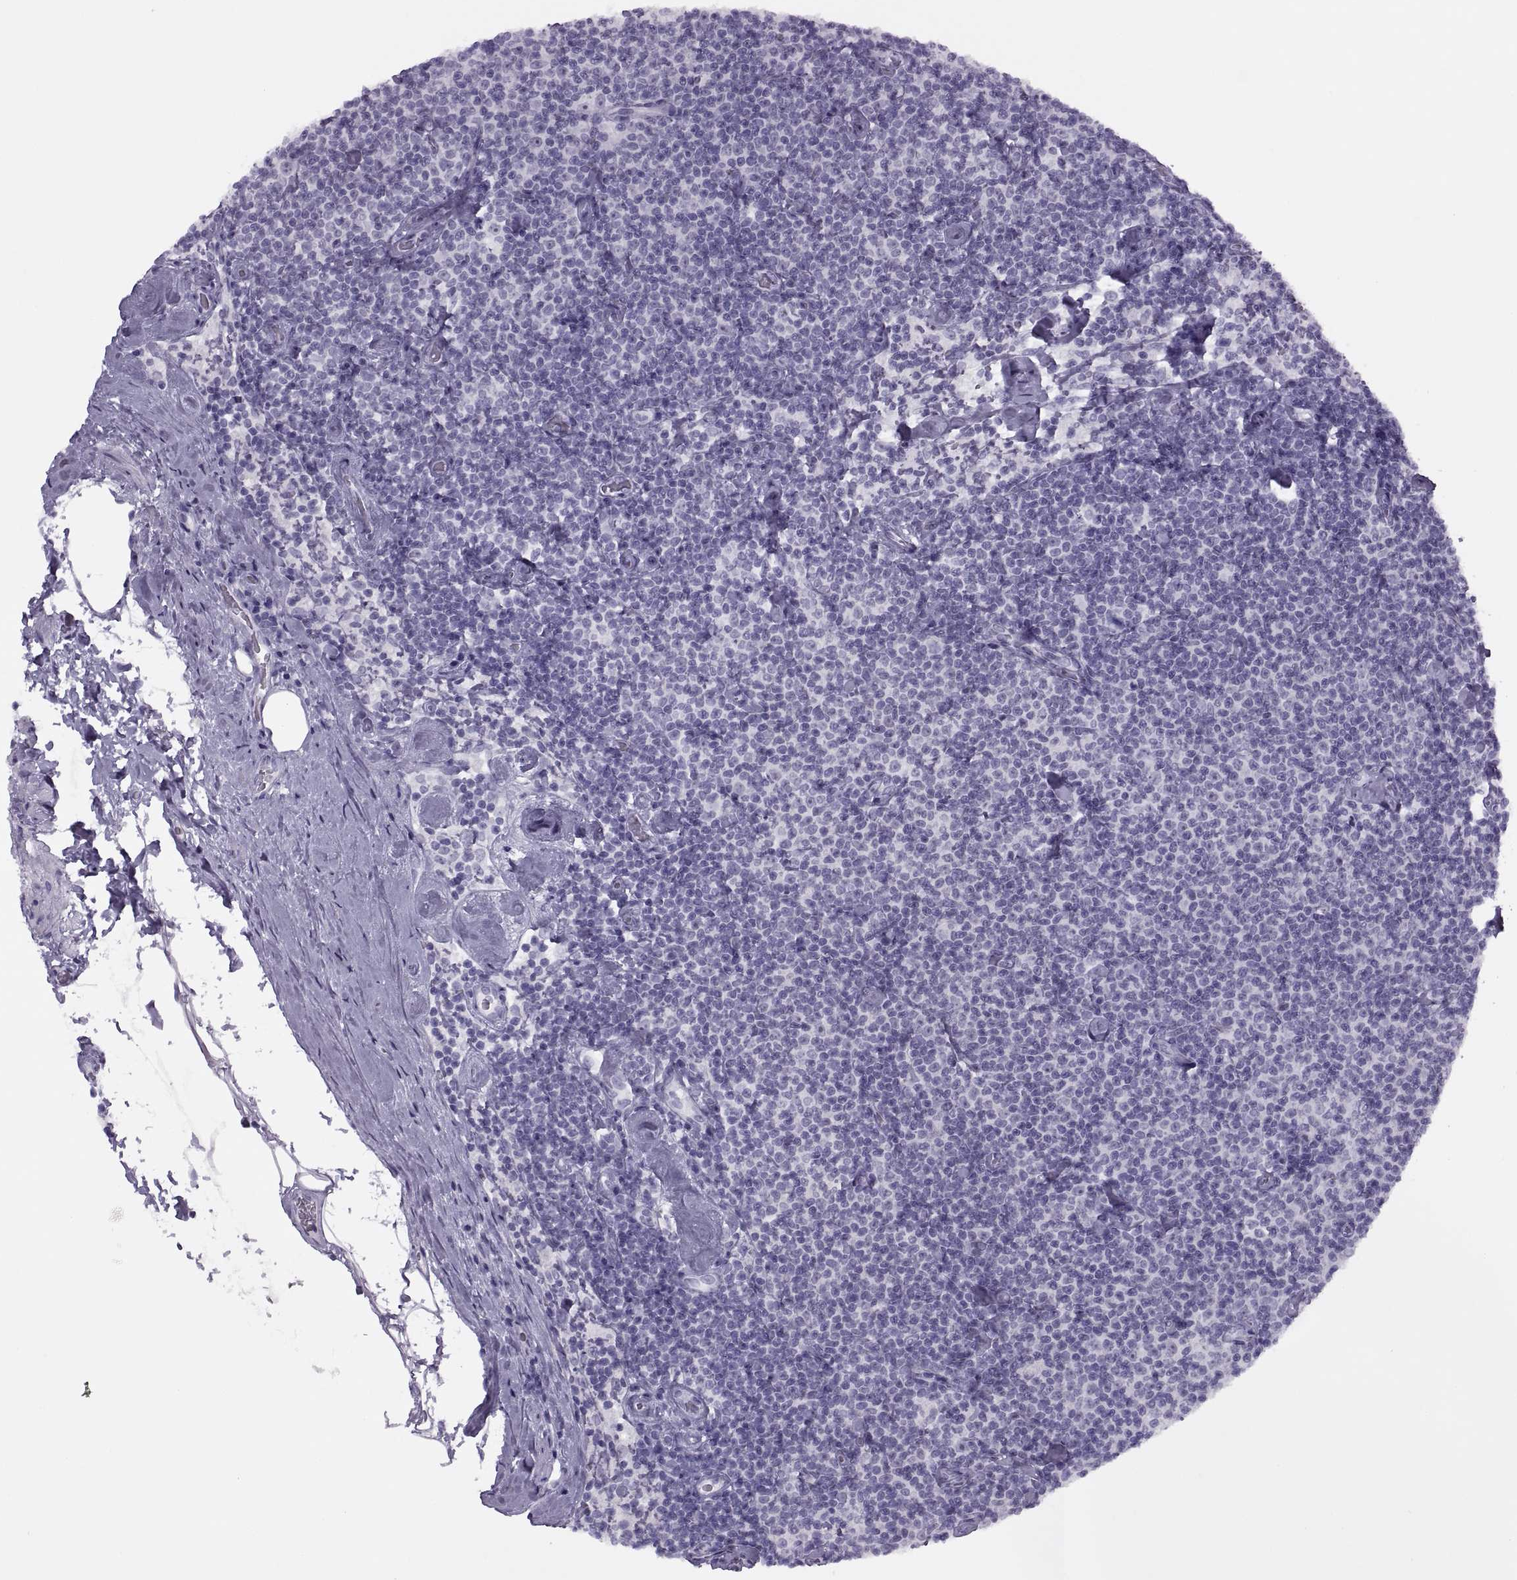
{"staining": {"intensity": "negative", "quantity": "none", "location": "none"}, "tissue": "lymphoma", "cell_type": "Tumor cells", "image_type": "cancer", "snomed": [{"axis": "morphology", "description": "Malignant lymphoma, non-Hodgkin's type, Low grade"}, {"axis": "topography", "description": "Lymph node"}], "caption": "High power microscopy micrograph of an immunohistochemistry (IHC) histopathology image of malignant lymphoma, non-Hodgkin's type (low-grade), revealing no significant expression in tumor cells.", "gene": "FAM24A", "patient": {"sex": "male", "age": 81}}